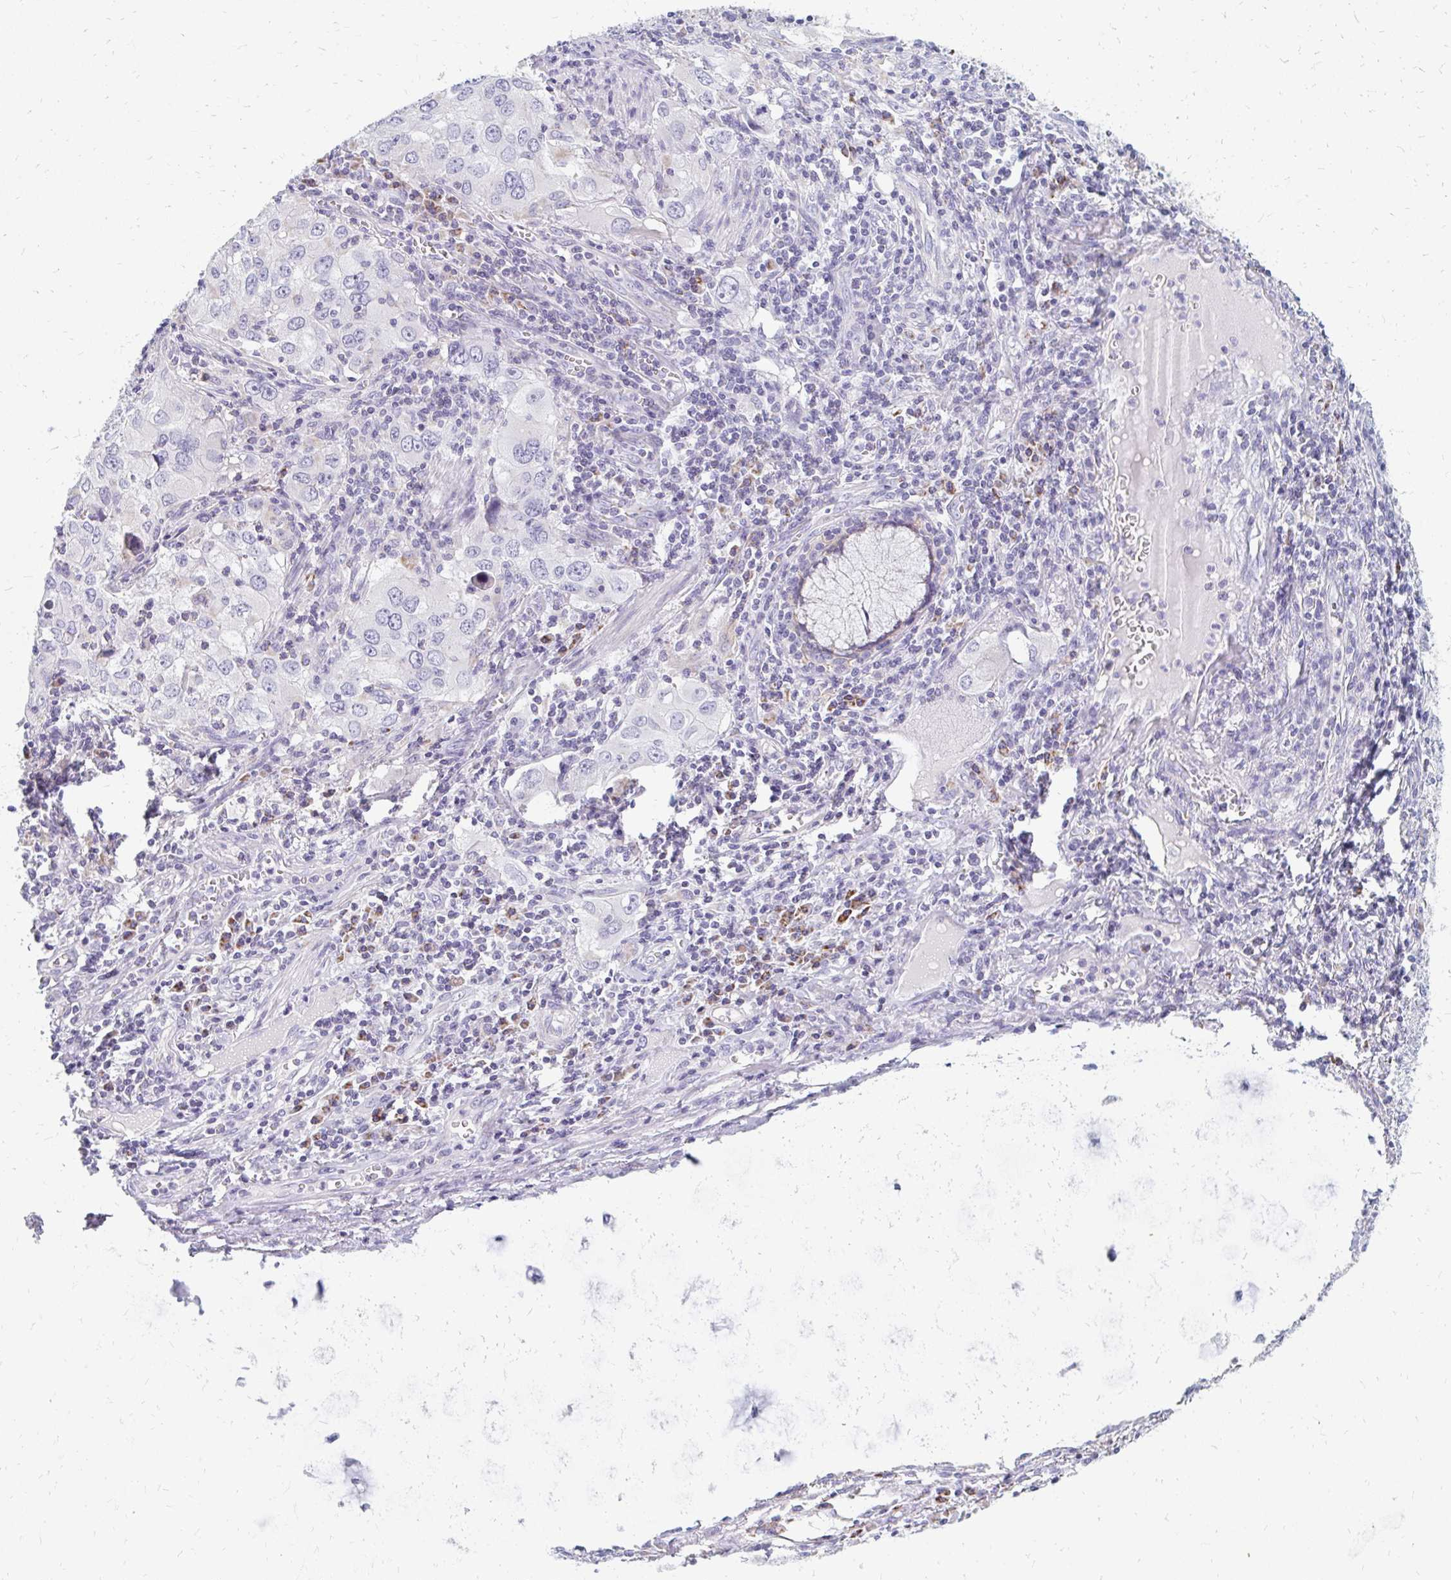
{"staining": {"intensity": "negative", "quantity": "none", "location": "none"}, "tissue": "lung cancer", "cell_type": "Tumor cells", "image_type": "cancer", "snomed": [{"axis": "morphology", "description": "Adenocarcinoma, NOS"}, {"axis": "morphology", "description": "Adenocarcinoma, metastatic, NOS"}, {"axis": "topography", "description": "Lymph node"}, {"axis": "topography", "description": "Lung"}], "caption": "A photomicrograph of human metastatic adenocarcinoma (lung) is negative for staining in tumor cells.", "gene": "OR10V1", "patient": {"sex": "female", "age": 42}}